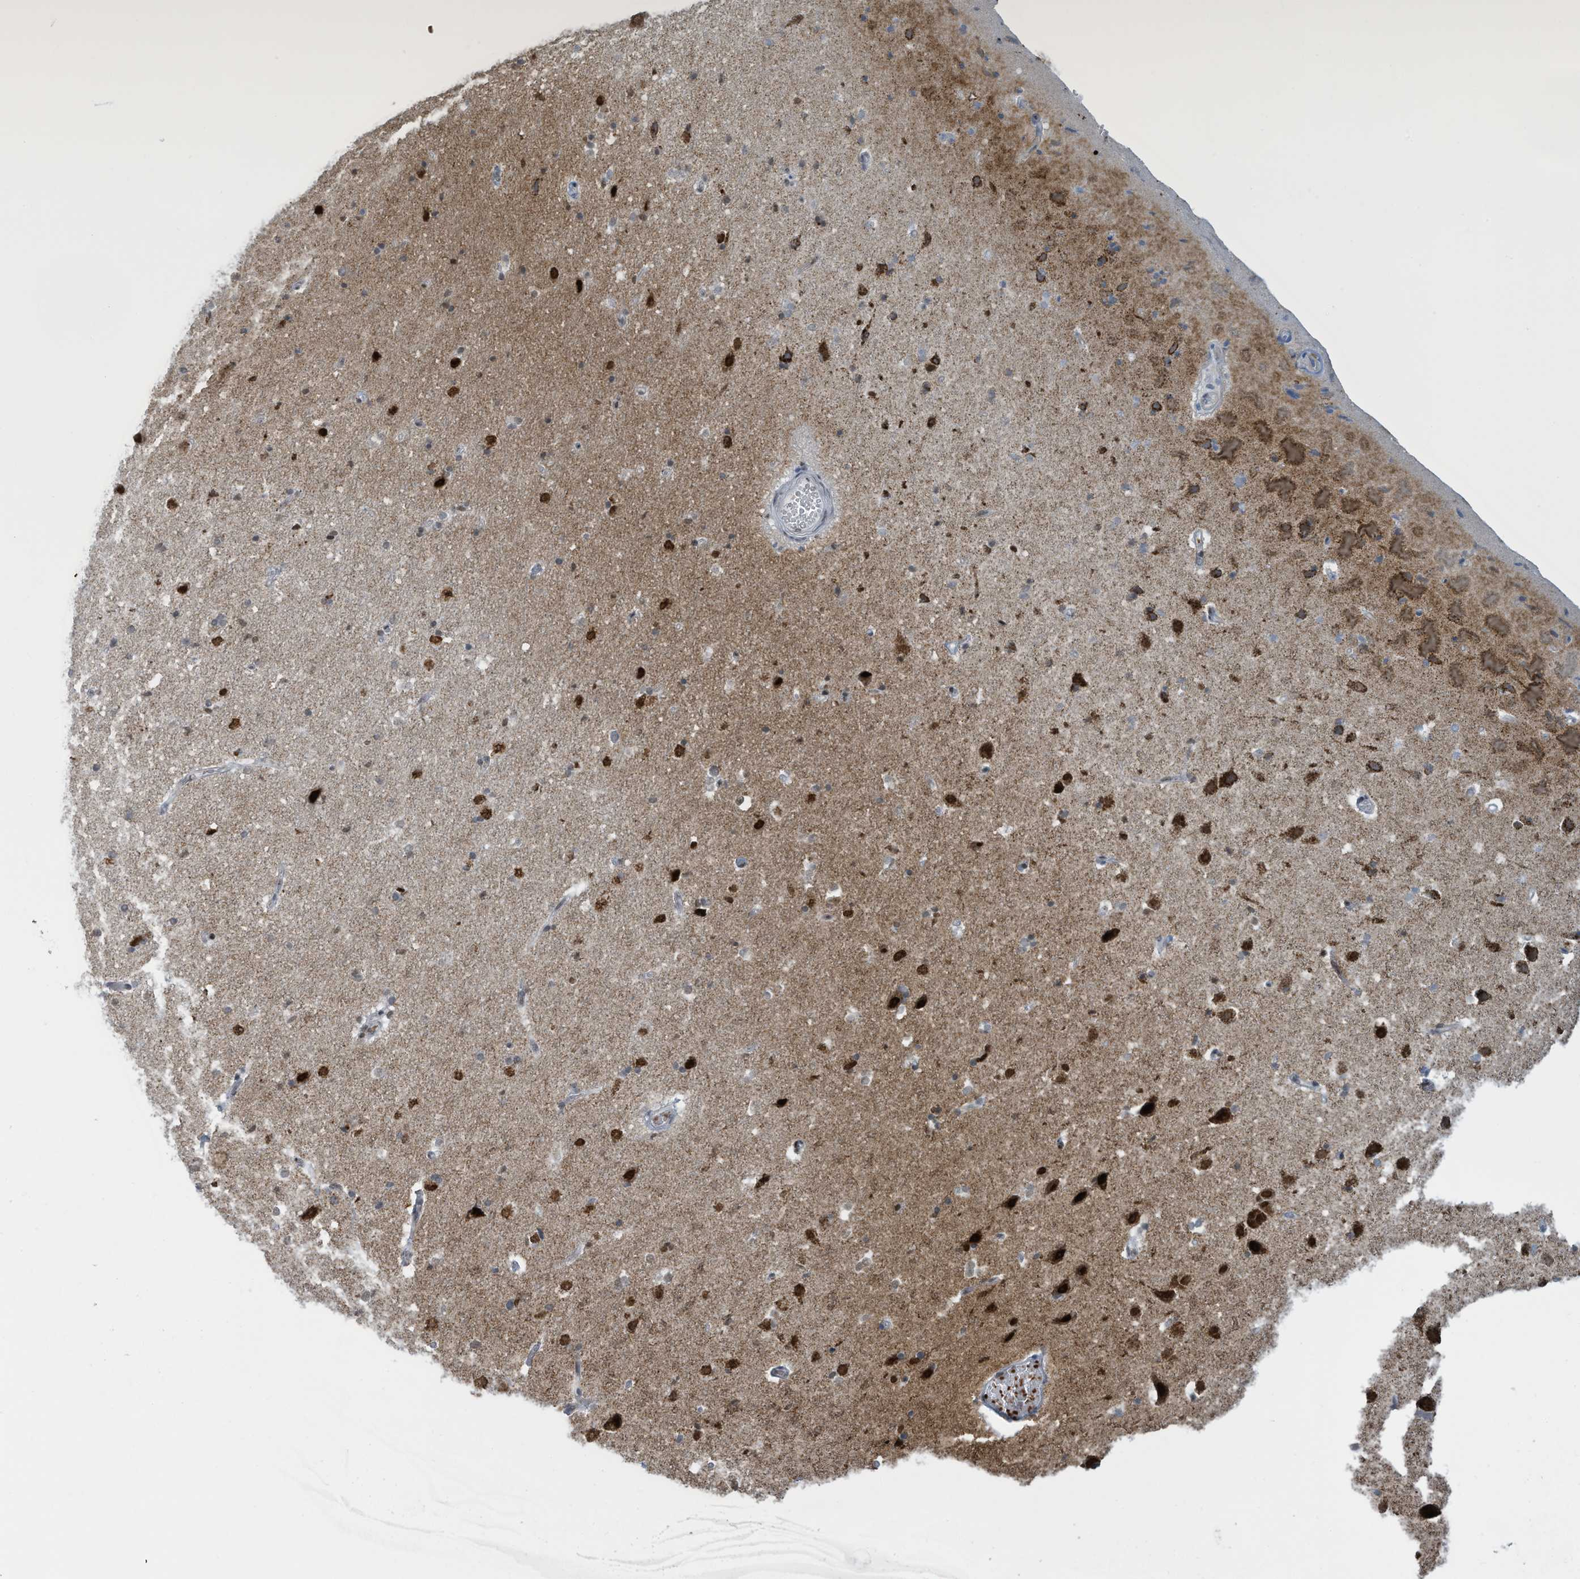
{"staining": {"intensity": "negative", "quantity": "none", "location": "none"}, "tissue": "cerebral cortex", "cell_type": "Endothelial cells", "image_type": "normal", "snomed": [{"axis": "morphology", "description": "Normal tissue, NOS"}, {"axis": "topography", "description": "Cerebral cortex"}], "caption": "IHC photomicrograph of normal cerebral cortex: human cerebral cortex stained with DAB (3,3'-diaminobenzidine) displays no significant protein staining in endothelial cells.", "gene": "ECT2L", "patient": {"sex": "male", "age": 34}}